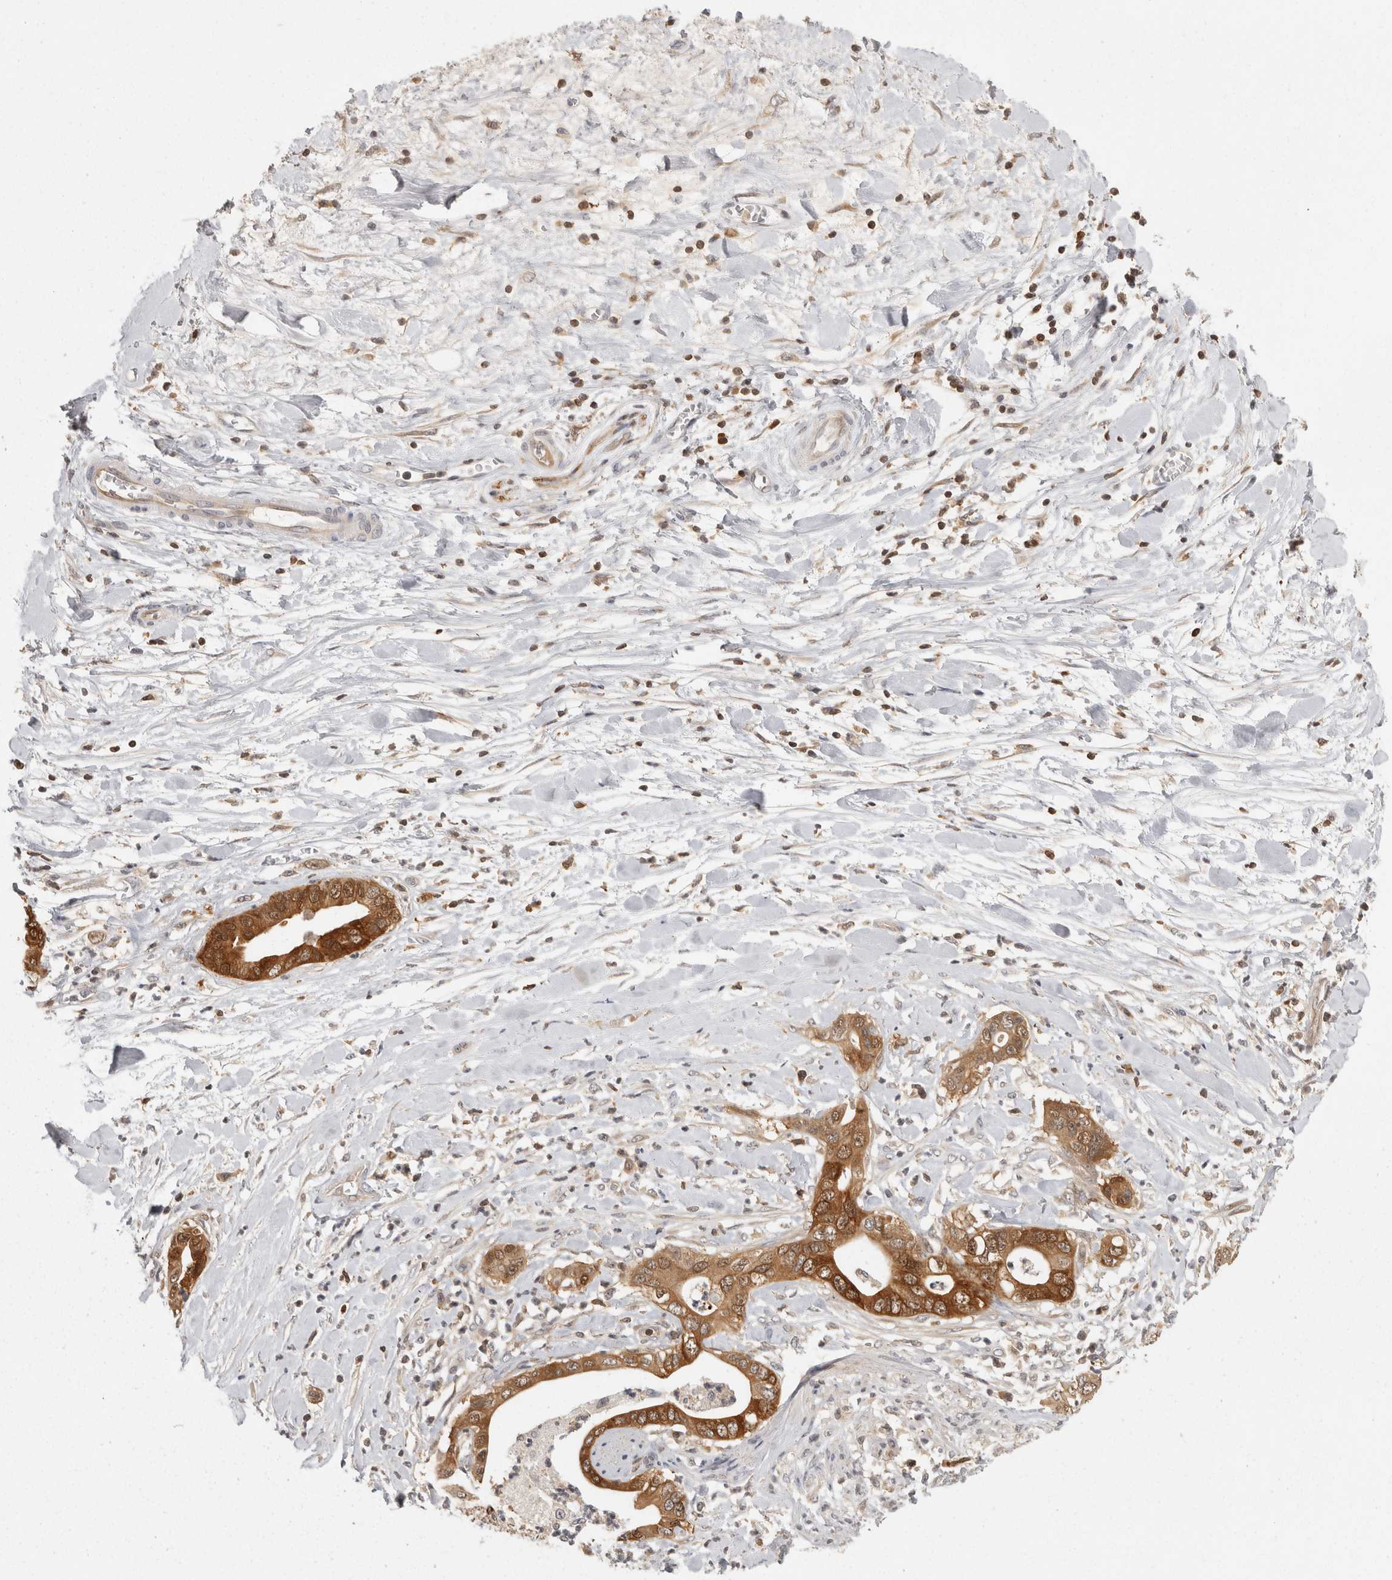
{"staining": {"intensity": "moderate", "quantity": ">75%", "location": "cytoplasmic/membranous,nuclear"}, "tissue": "pancreatic cancer", "cell_type": "Tumor cells", "image_type": "cancer", "snomed": [{"axis": "morphology", "description": "Adenocarcinoma, NOS"}, {"axis": "topography", "description": "Pancreas"}], "caption": "Protein staining shows moderate cytoplasmic/membranous and nuclear expression in about >75% of tumor cells in adenocarcinoma (pancreatic). (Stains: DAB (3,3'-diaminobenzidine) in brown, nuclei in blue, Microscopy: brightfield microscopy at high magnification).", "gene": "ACAT2", "patient": {"sex": "female", "age": 78}}